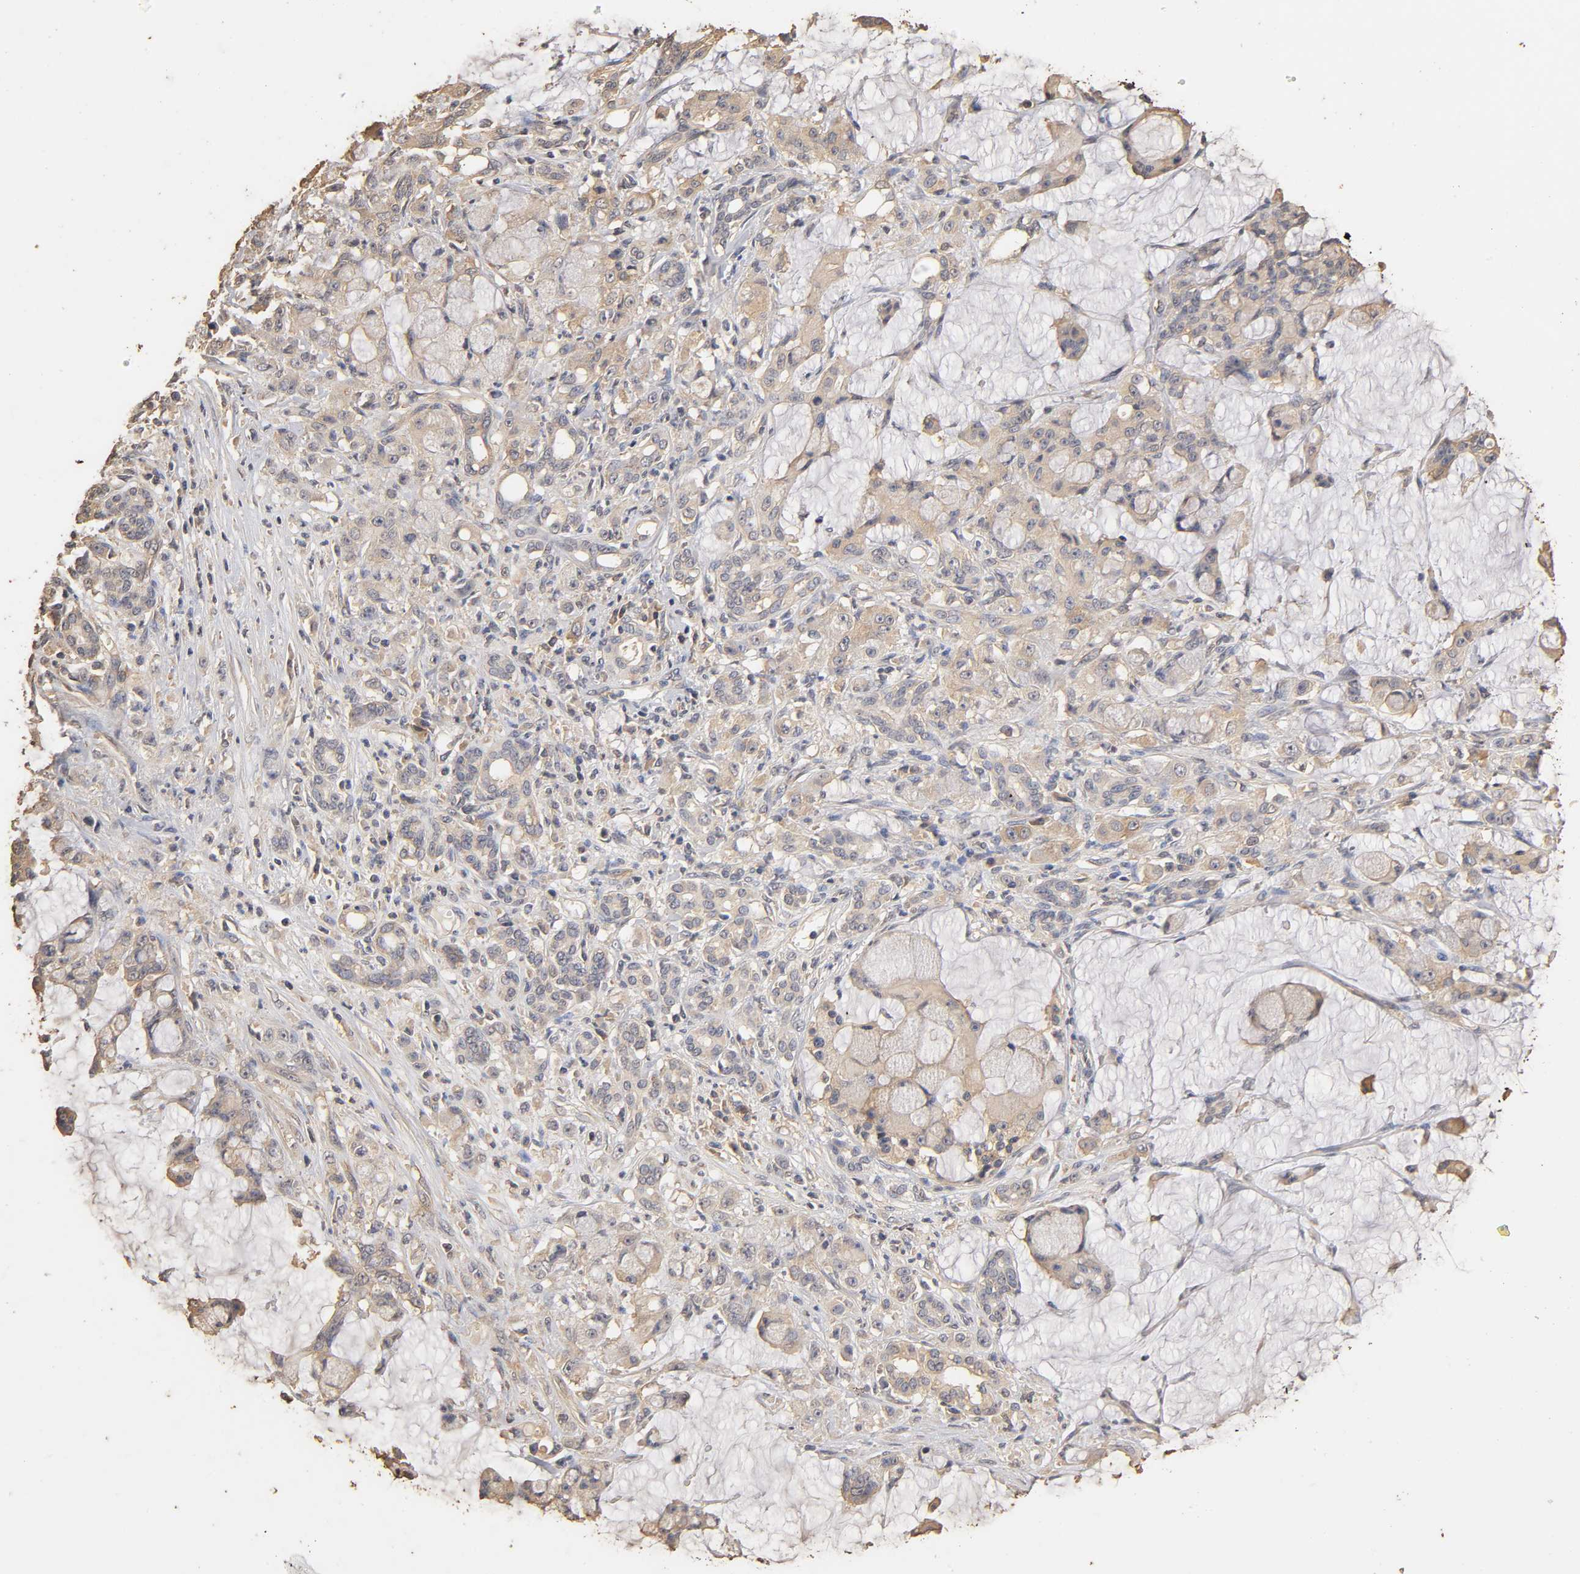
{"staining": {"intensity": "weak", "quantity": "25%-75%", "location": "cytoplasmic/membranous"}, "tissue": "pancreatic cancer", "cell_type": "Tumor cells", "image_type": "cancer", "snomed": [{"axis": "morphology", "description": "Adenocarcinoma, NOS"}, {"axis": "topography", "description": "Pancreas"}], "caption": "Weak cytoplasmic/membranous protein staining is present in about 25%-75% of tumor cells in pancreatic adenocarcinoma. (Brightfield microscopy of DAB IHC at high magnification).", "gene": "VSIG4", "patient": {"sex": "female", "age": 73}}